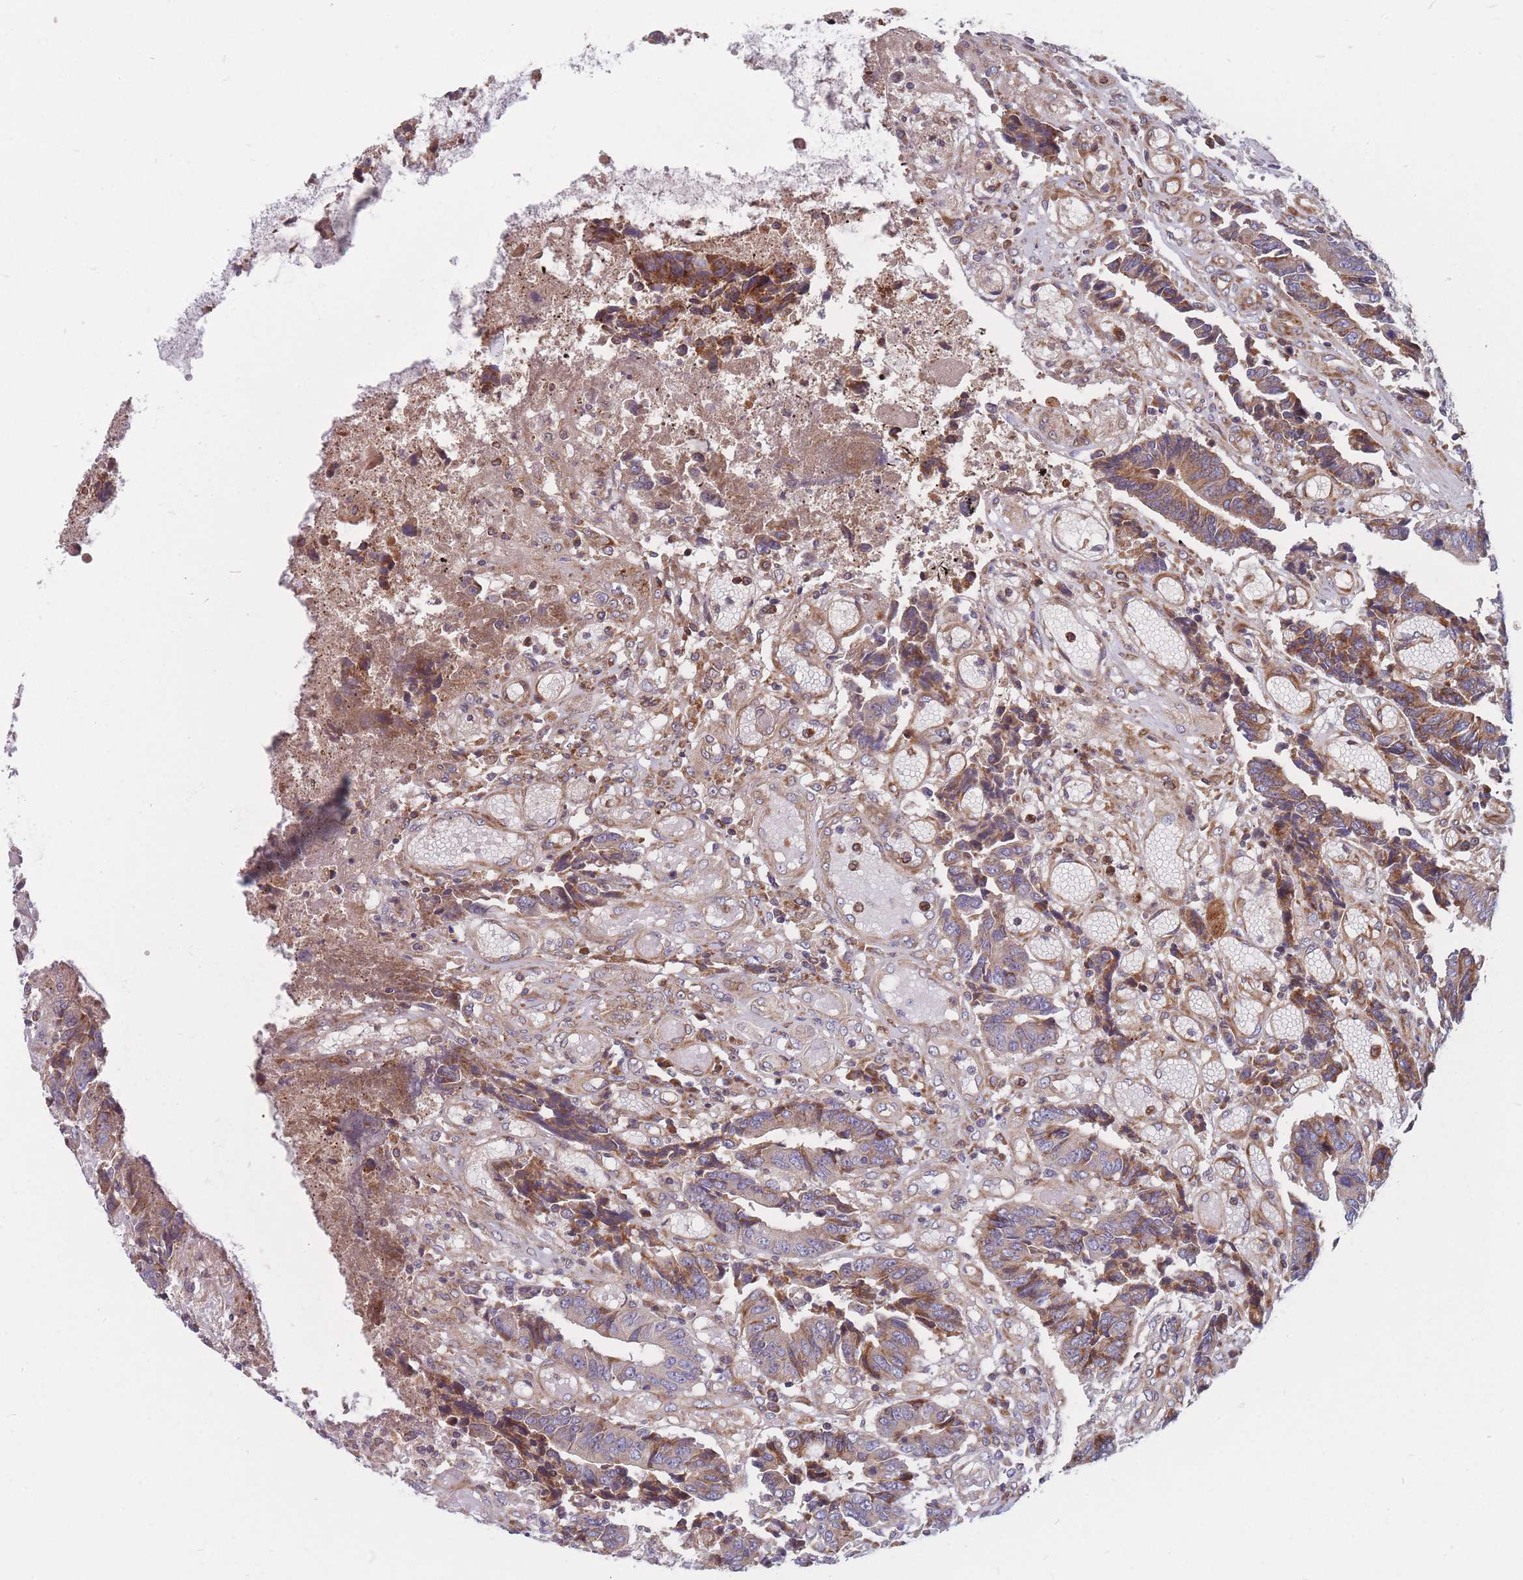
{"staining": {"intensity": "moderate", "quantity": ">75%", "location": "cytoplasmic/membranous"}, "tissue": "colorectal cancer", "cell_type": "Tumor cells", "image_type": "cancer", "snomed": [{"axis": "morphology", "description": "Adenocarcinoma, NOS"}, {"axis": "topography", "description": "Rectum"}], "caption": "A high-resolution image shows IHC staining of colorectal cancer, which displays moderate cytoplasmic/membranous positivity in approximately >75% of tumor cells. Nuclei are stained in blue.", "gene": "TMEM131L", "patient": {"sex": "male", "age": 84}}